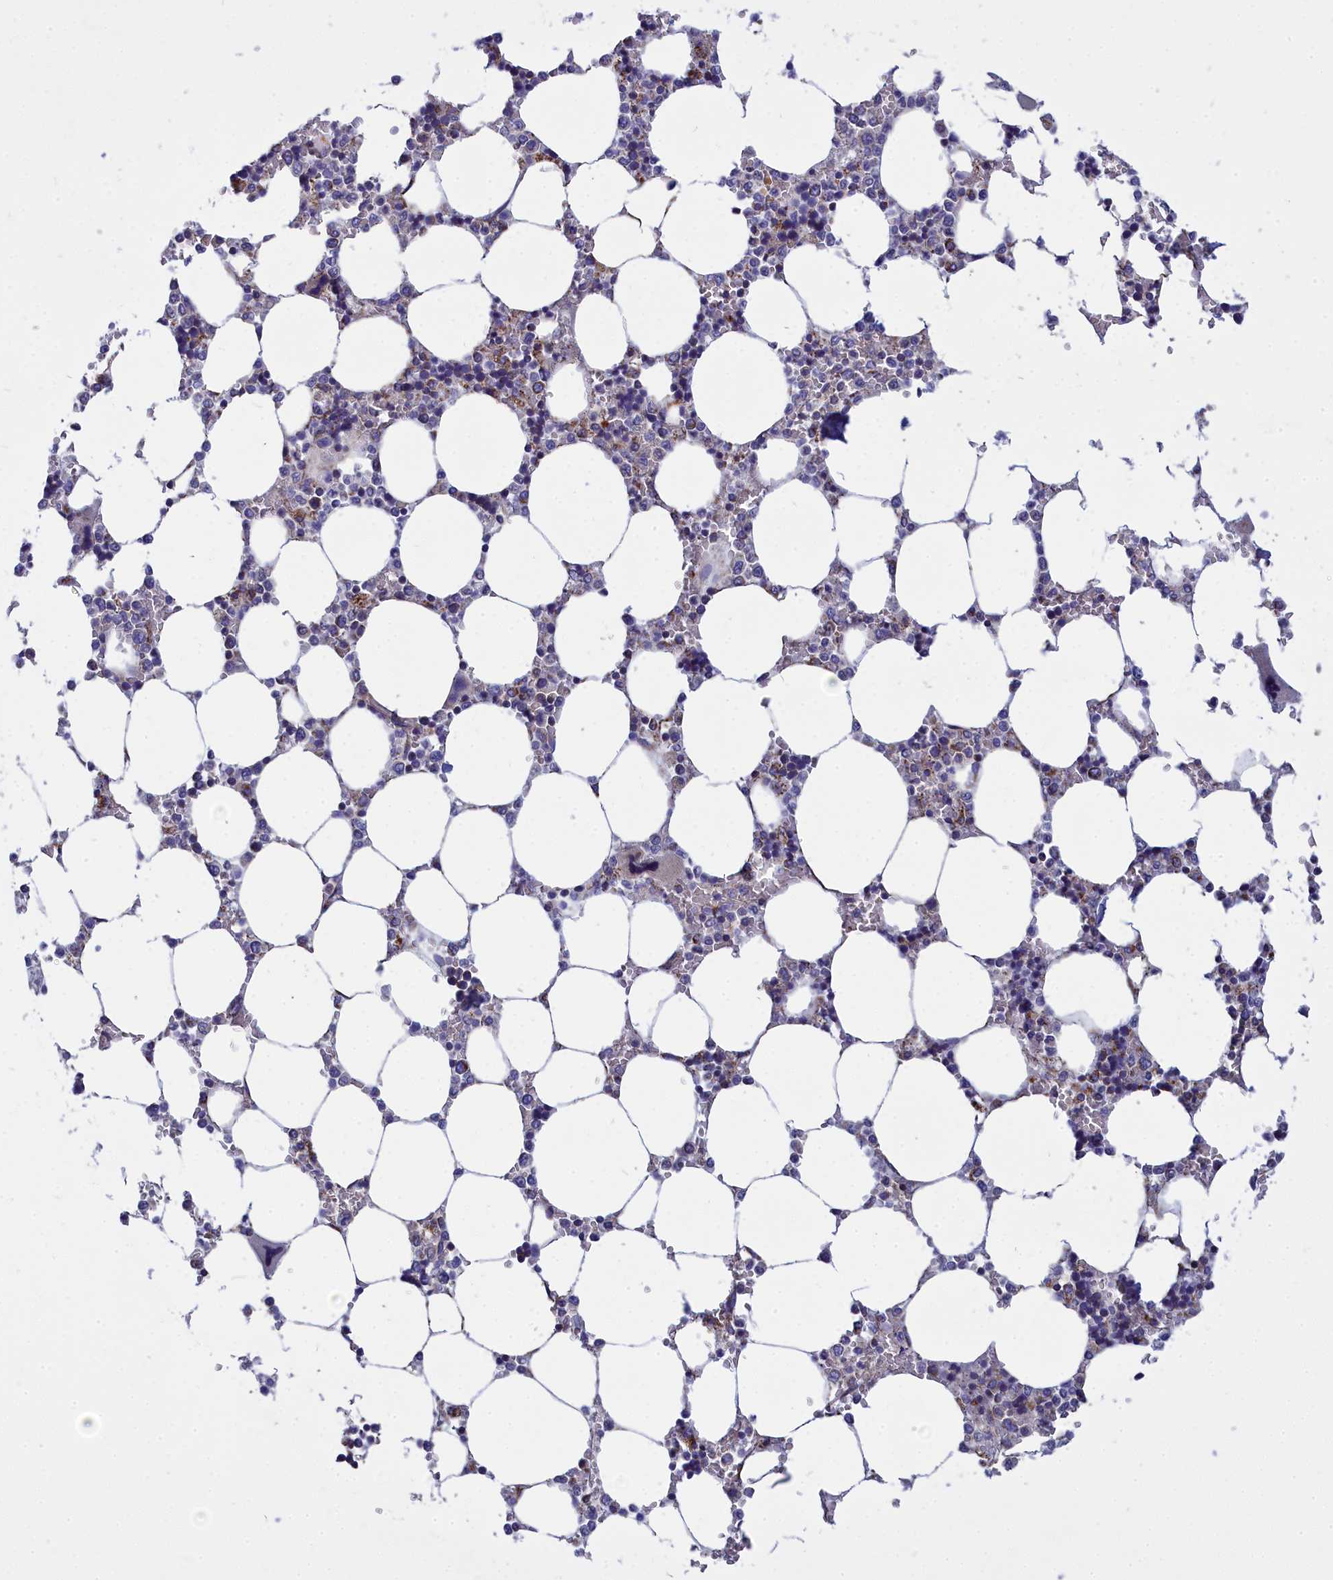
{"staining": {"intensity": "moderate", "quantity": "<25%", "location": "cytoplasmic/membranous"}, "tissue": "bone marrow", "cell_type": "Hematopoietic cells", "image_type": "normal", "snomed": [{"axis": "morphology", "description": "Normal tissue, NOS"}, {"axis": "topography", "description": "Bone marrow"}], "caption": "Protein staining demonstrates moderate cytoplasmic/membranous staining in approximately <25% of hematopoietic cells in unremarkable bone marrow. (IHC, brightfield microscopy, high magnification).", "gene": "CCRL2", "patient": {"sex": "male", "age": 64}}